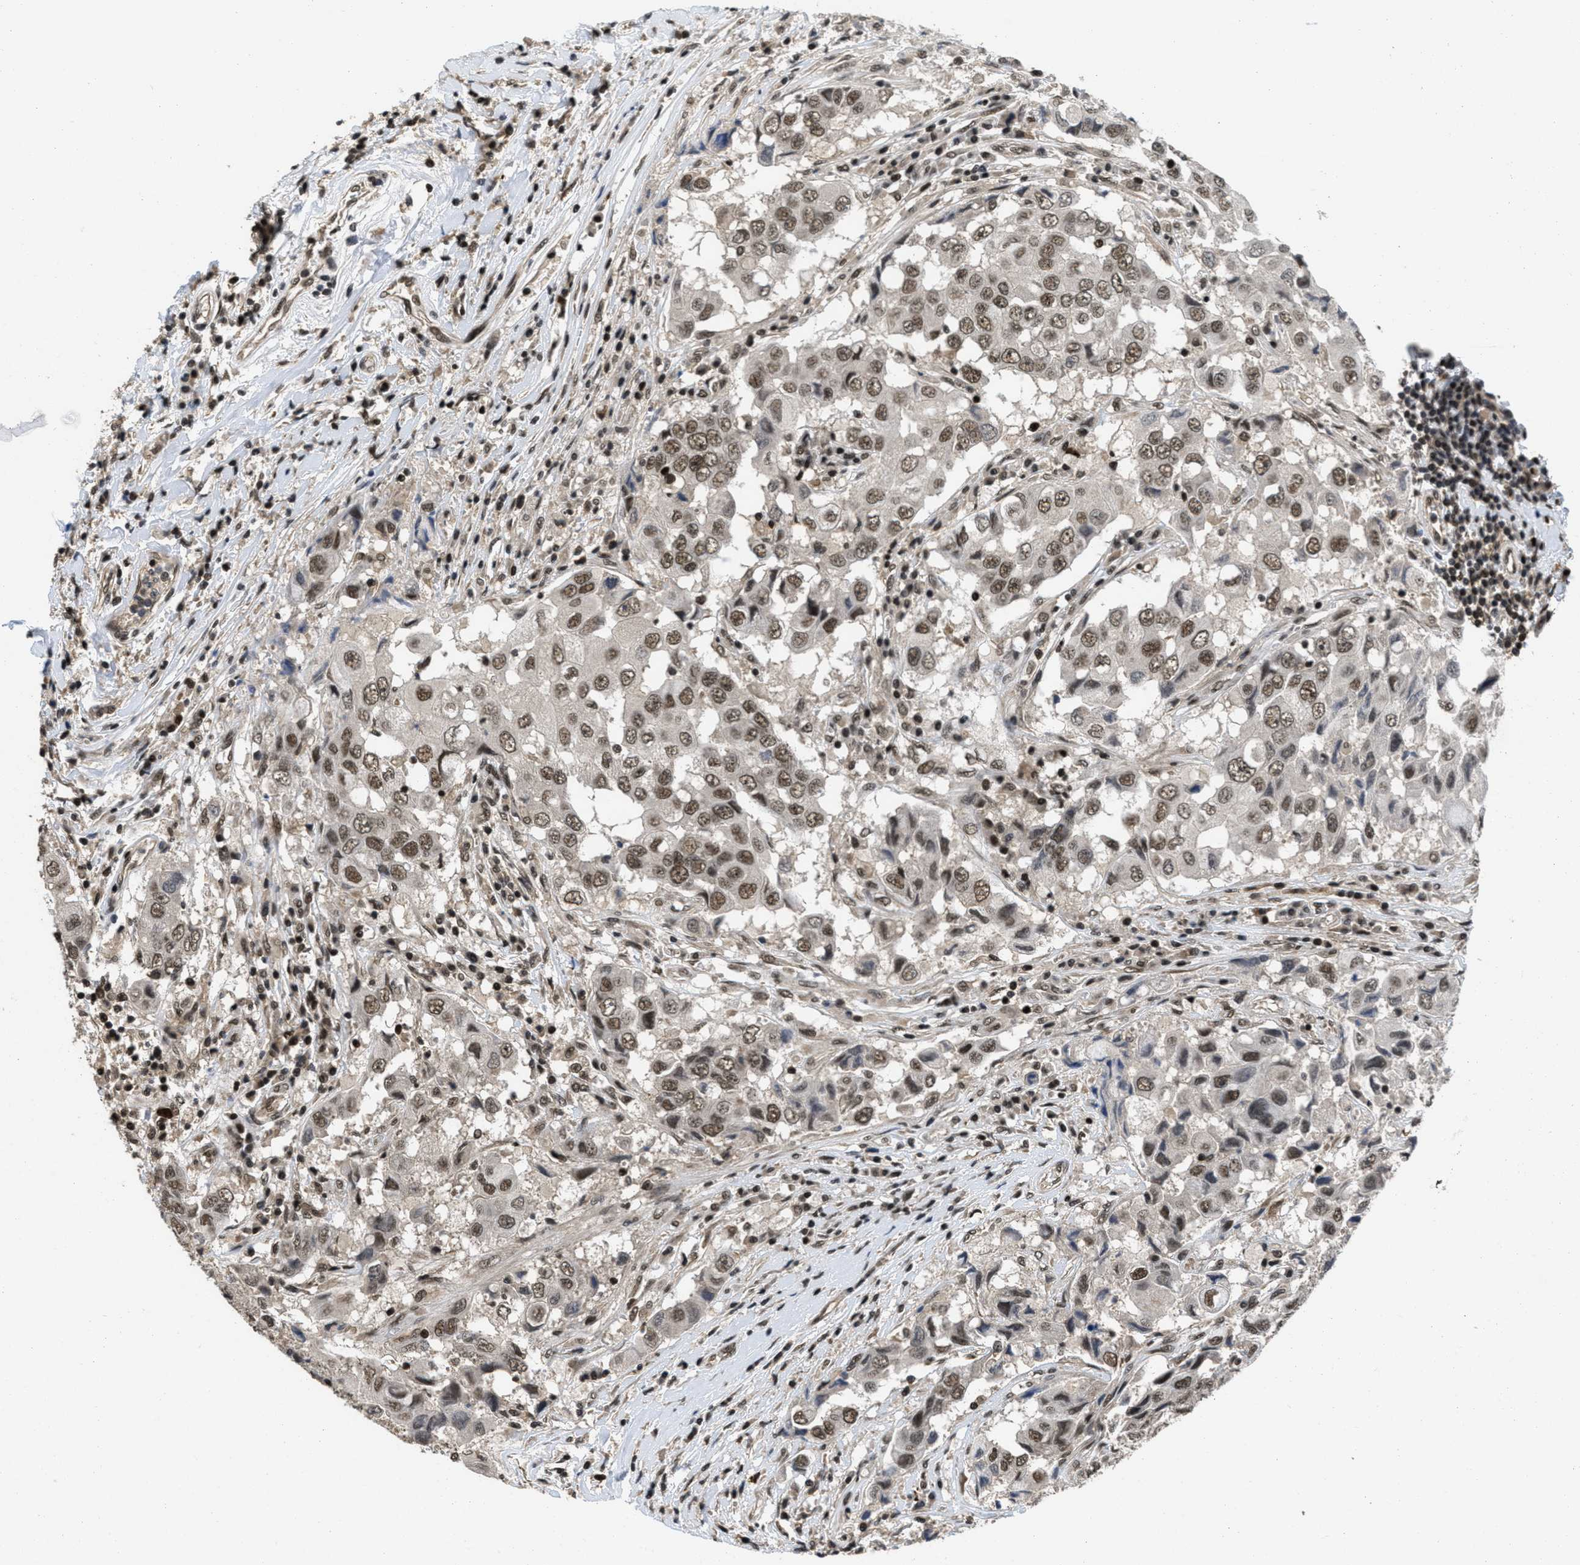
{"staining": {"intensity": "strong", "quantity": ">75%", "location": "cytoplasmic/membranous,nuclear"}, "tissue": "breast cancer", "cell_type": "Tumor cells", "image_type": "cancer", "snomed": [{"axis": "morphology", "description": "Duct carcinoma"}, {"axis": "topography", "description": "Breast"}], "caption": "Strong cytoplasmic/membranous and nuclear positivity for a protein is seen in about >75% of tumor cells of breast cancer using immunohistochemistry (IHC).", "gene": "CUL4B", "patient": {"sex": "female", "age": 27}}